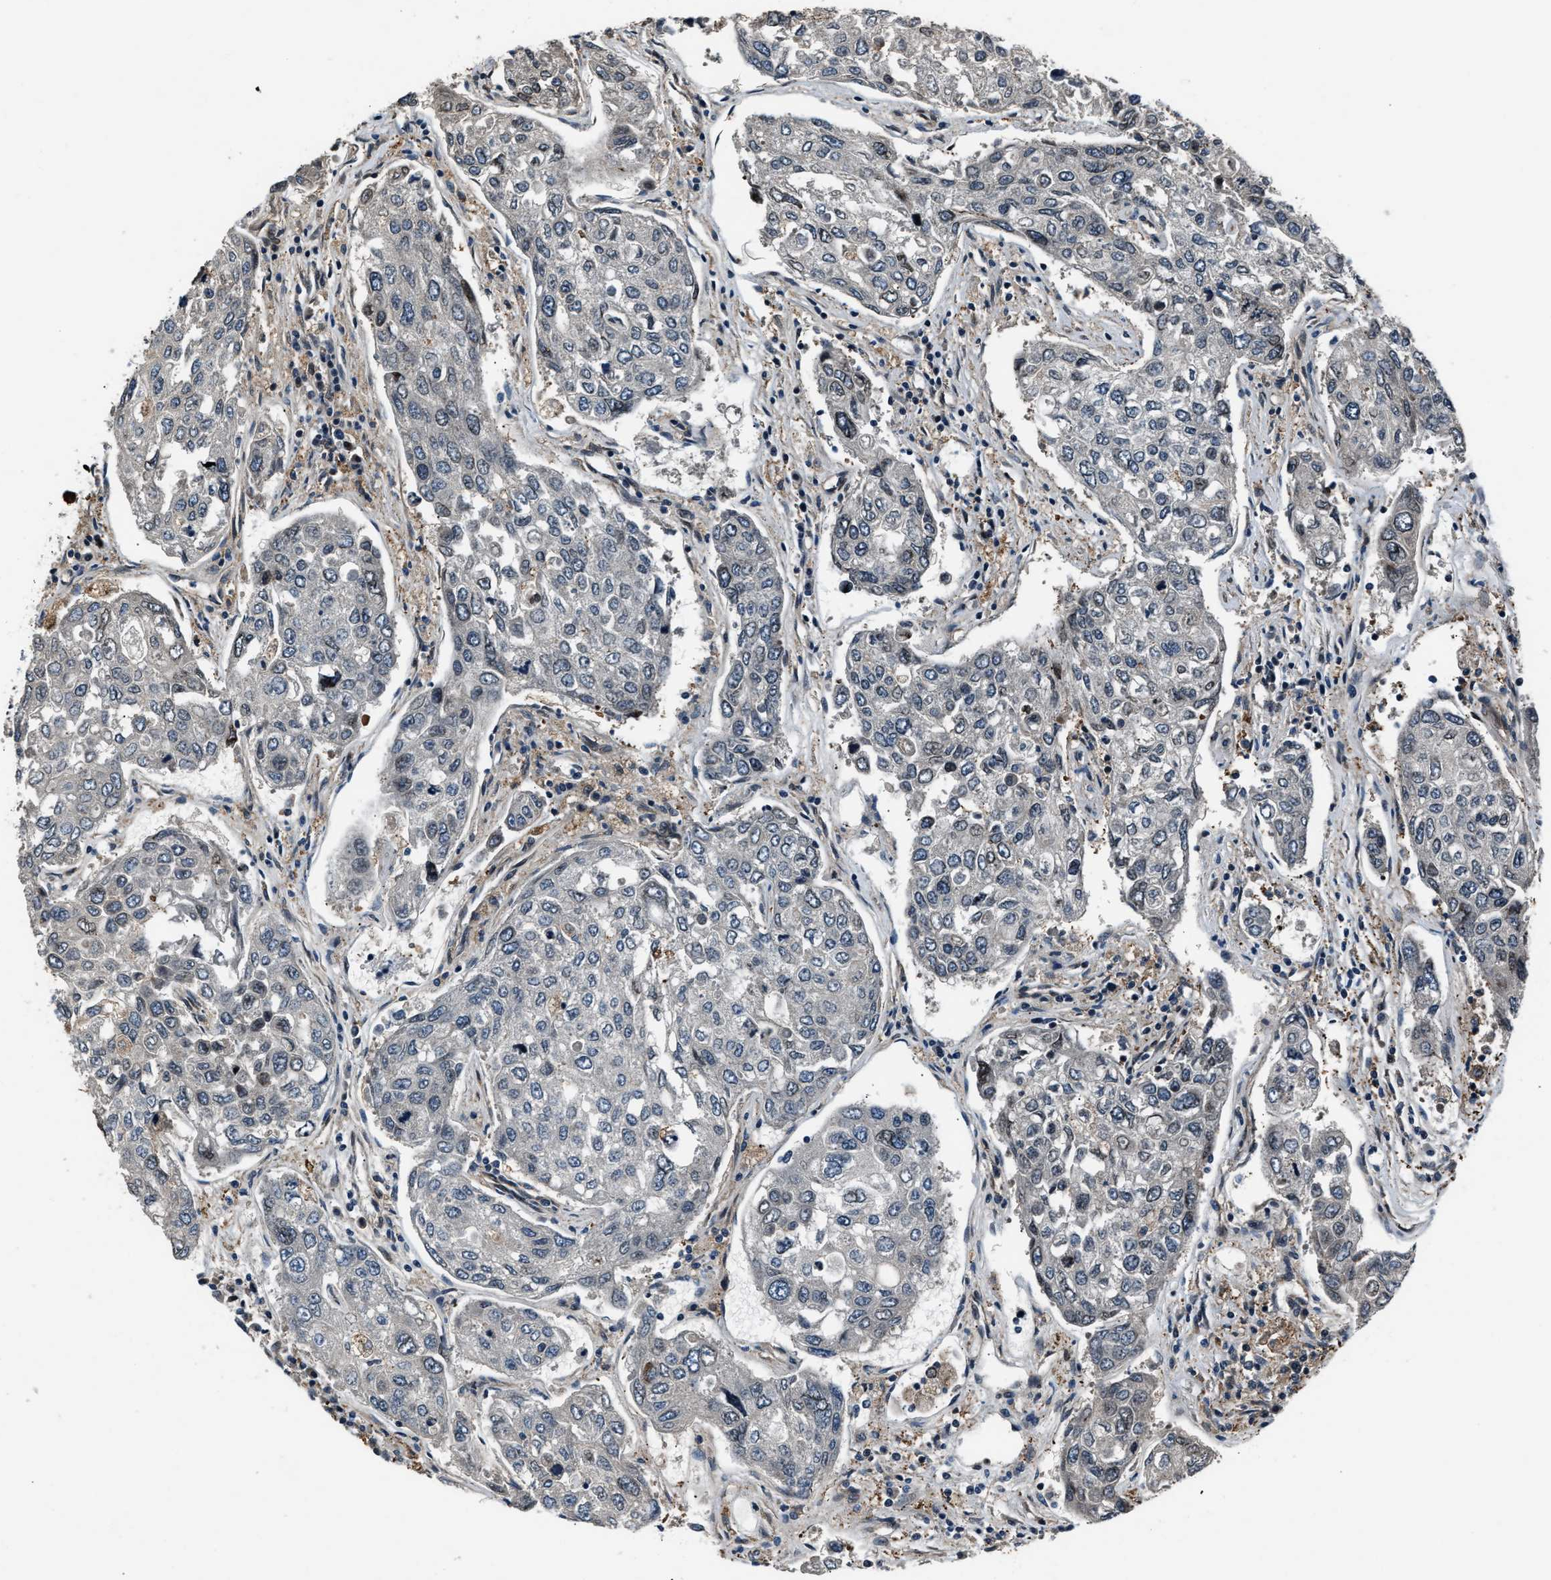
{"staining": {"intensity": "negative", "quantity": "none", "location": "none"}, "tissue": "urothelial cancer", "cell_type": "Tumor cells", "image_type": "cancer", "snomed": [{"axis": "morphology", "description": "Urothelial carcinoma, High grade"}, {"axis": "topography", "description": "Lymph node"}, {"axis": "topography", "description": "Urinary bladder"}], "caption": "Urothelial carcinoma (high-grade) was stained to show a protein in brown. There is no significant staining in tumor cells.", "gene": "DYNC2I1", "patient": {"sex": "male", "age": 51}}